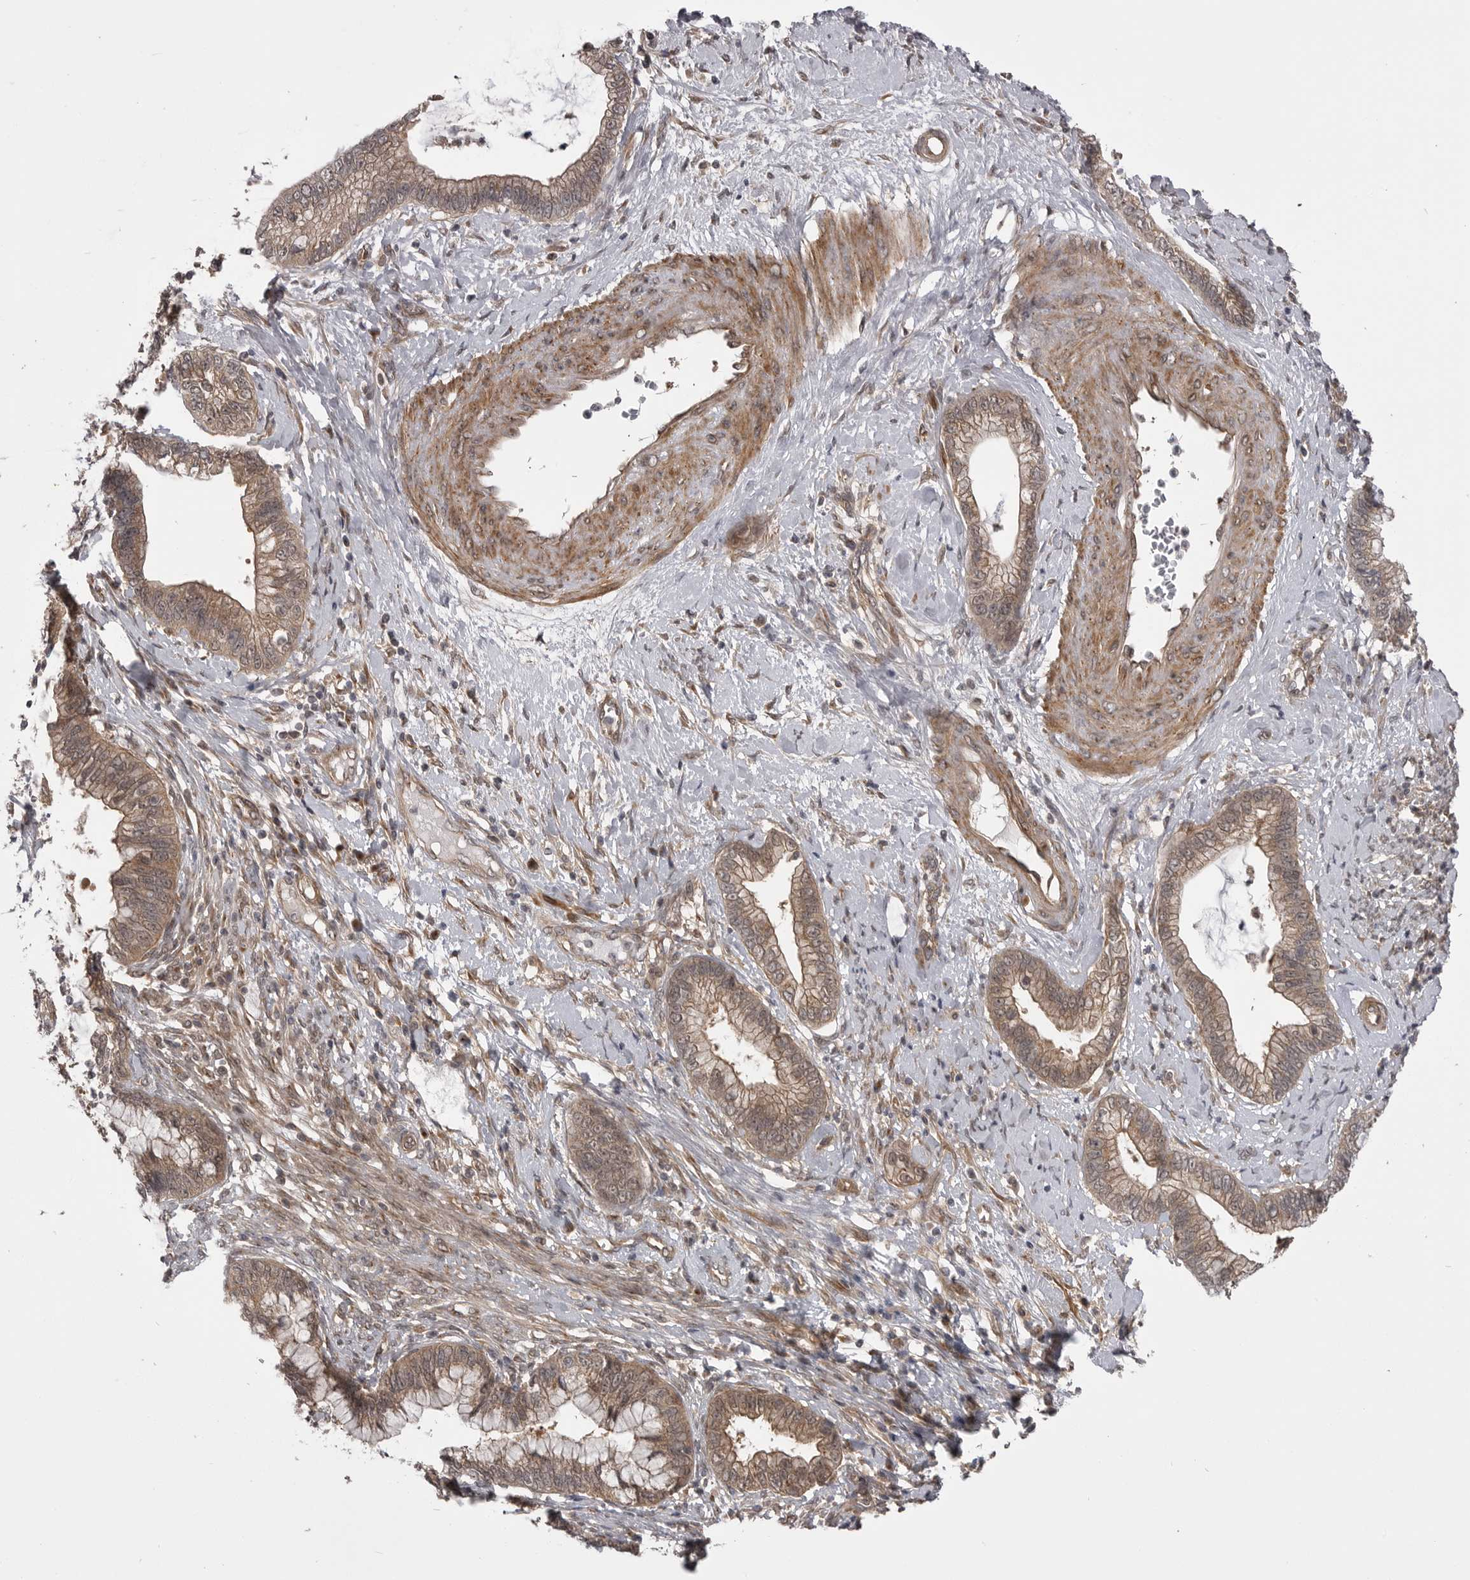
{"staining": {"intensity": "moderate", "quantity": ">75%", "location": "cytoplasmic/membranous"}, "tissue": "cervical cancer", "cell_type": "Tumor cells", "image_type": "cancer", "snomed": [{"axis": "morphology", "description": "Adenocarcinoma, NOS"}, {"axis": "topography", "description": "Cervix"}], "caption": "Cervical cancer stained with DAB (3,3'-diaminobenzidine) IHC shows medium levels of moderate cytoplasmic/membranous positivity in approximately >75% of tumor cells. (brown staining indicates protein expression, while blue staining denotes nuclei).", "gene": "PDCL", "patient": {"sex": "female", "age": 44}}